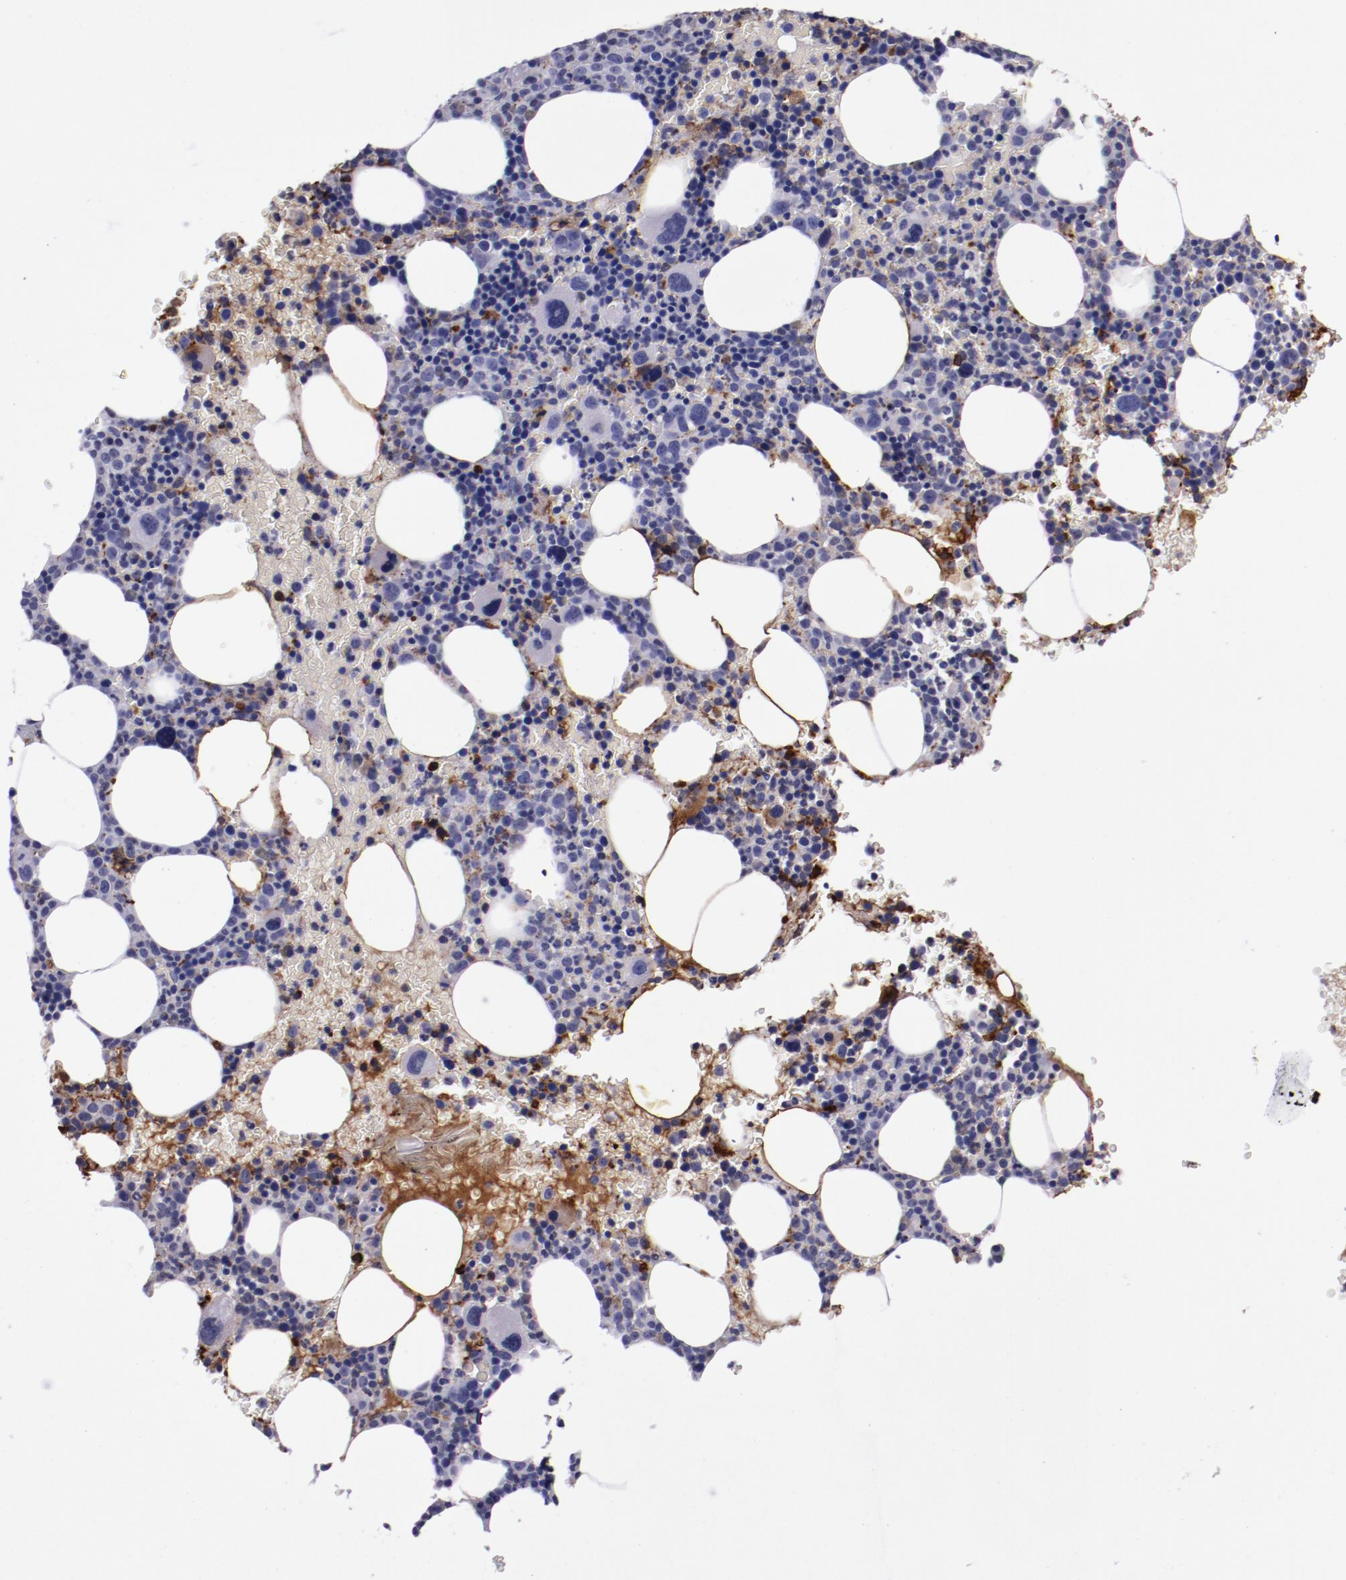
{"staining": {"intensity": "moderate", "quantity": "<25%", "location": "cytoplasmic/membranous"}, "tissue": "bone marrow", "cell_type": "Hematopoietic cells", "image_type": "normal", "snomed": [{"axis": "morphology", "description": "Normal tissue, NOS"}, {"axis": "topography", "description": "Bone marrow"}], "caption": "A histopathology image showing moderate cytoplasmic/membranous positivity in approximately <25% of hematopoietic cells in benign bone marrow, as visualized by brown immunohistochemical staining.", "gene": "APOH", "patient": {"sex": "male", "age": 68}}